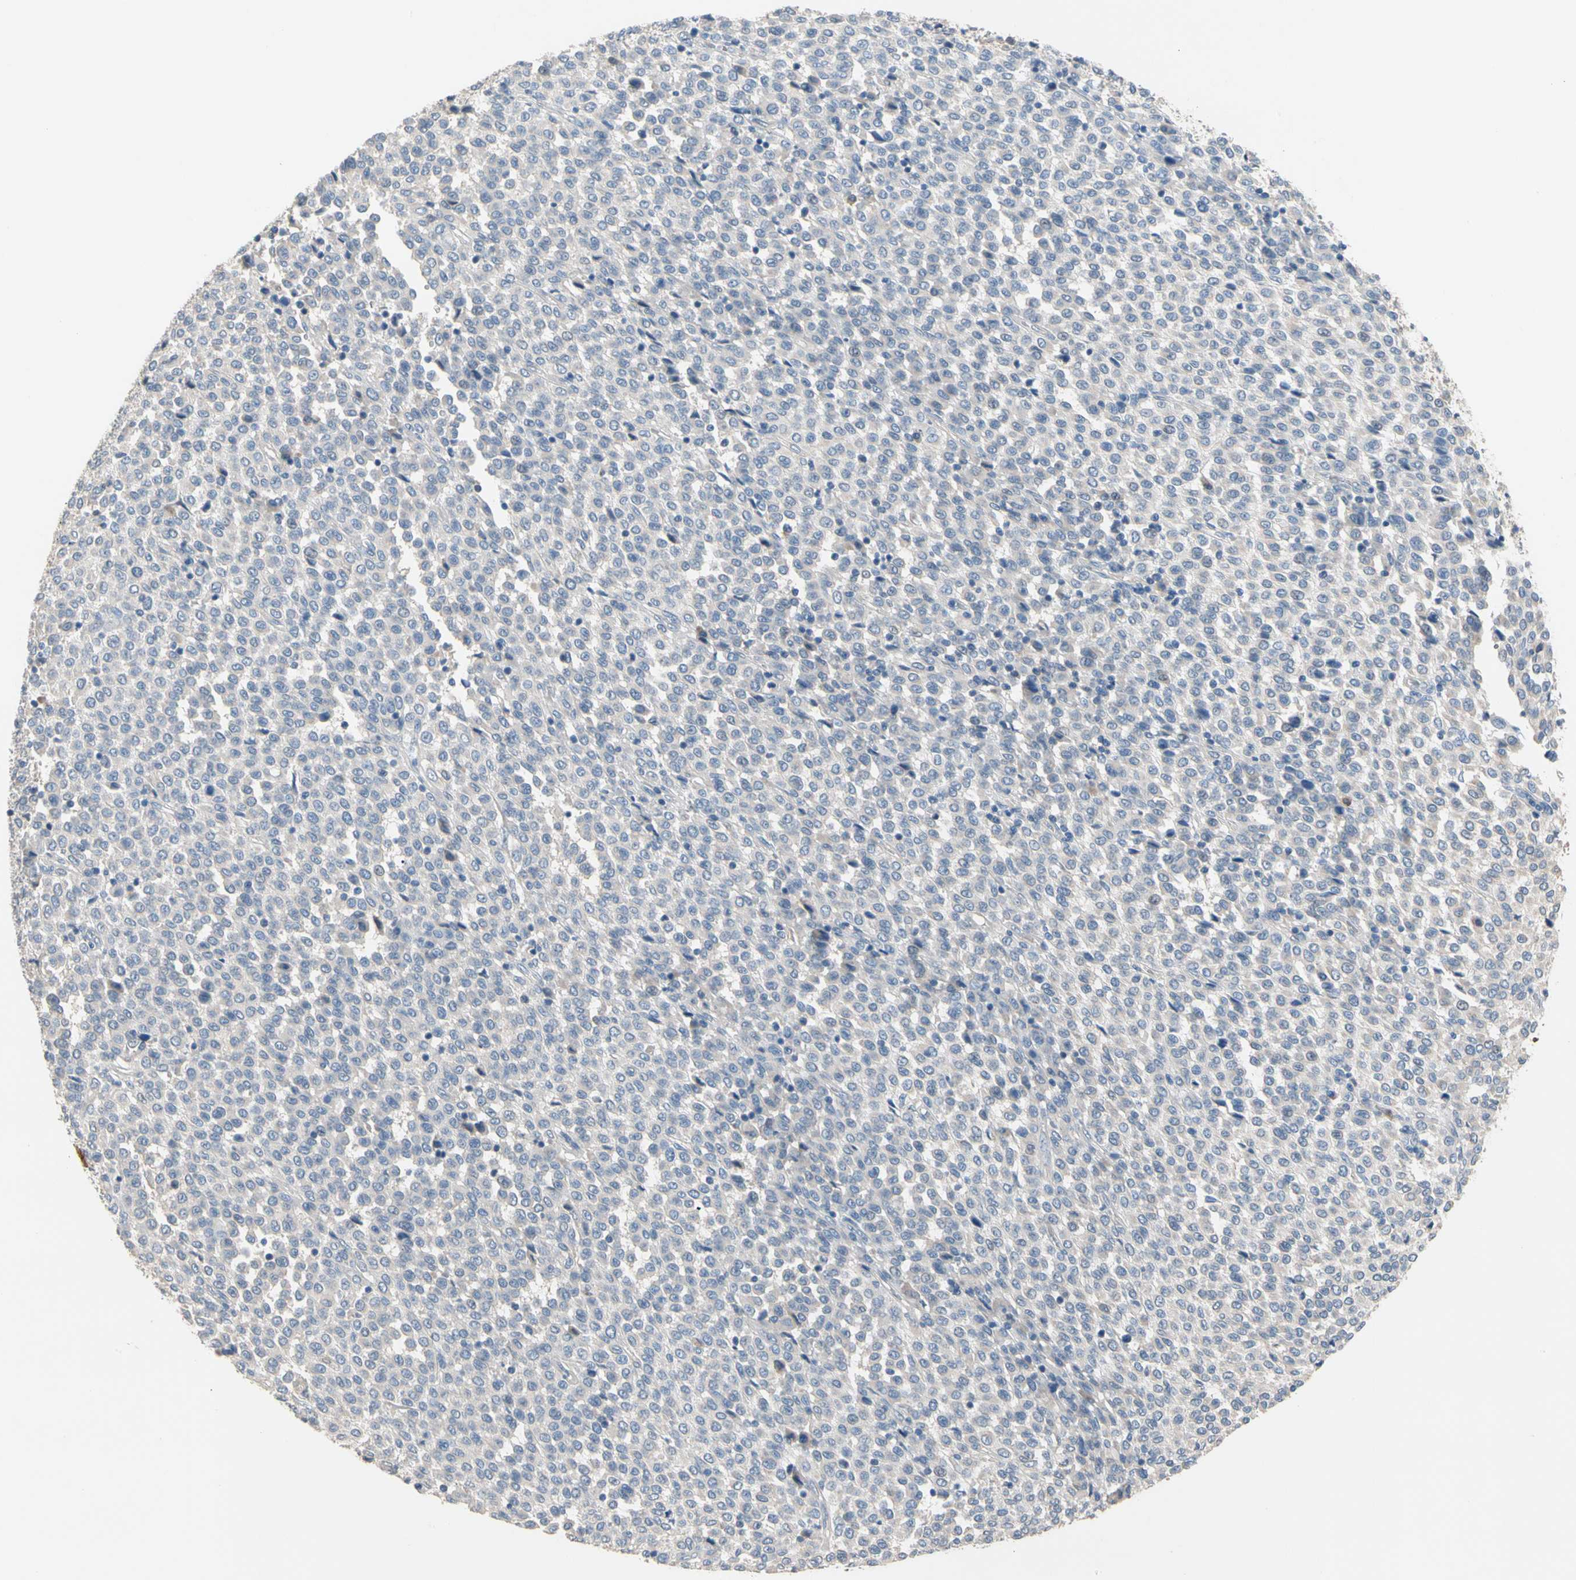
{"staining": {"intensity": "negative", "quantity": "none", "location": "none"}, "tissue": "melanoma", "cell_type": "Tumor cells", "image_type": "cancer", "snomed": [{"axis": "morphology", "description": "Malignant melanoma, Metastatic site"}, {"axis": "topography", "description": "Pancreas"}], "caption": "This is an IHC histopathology image of human malignant melanoma (metastatic site). There is no expression in tumor cells.", "gene": "BBOX1", "patient": {"sex": "female", "age": 30}}